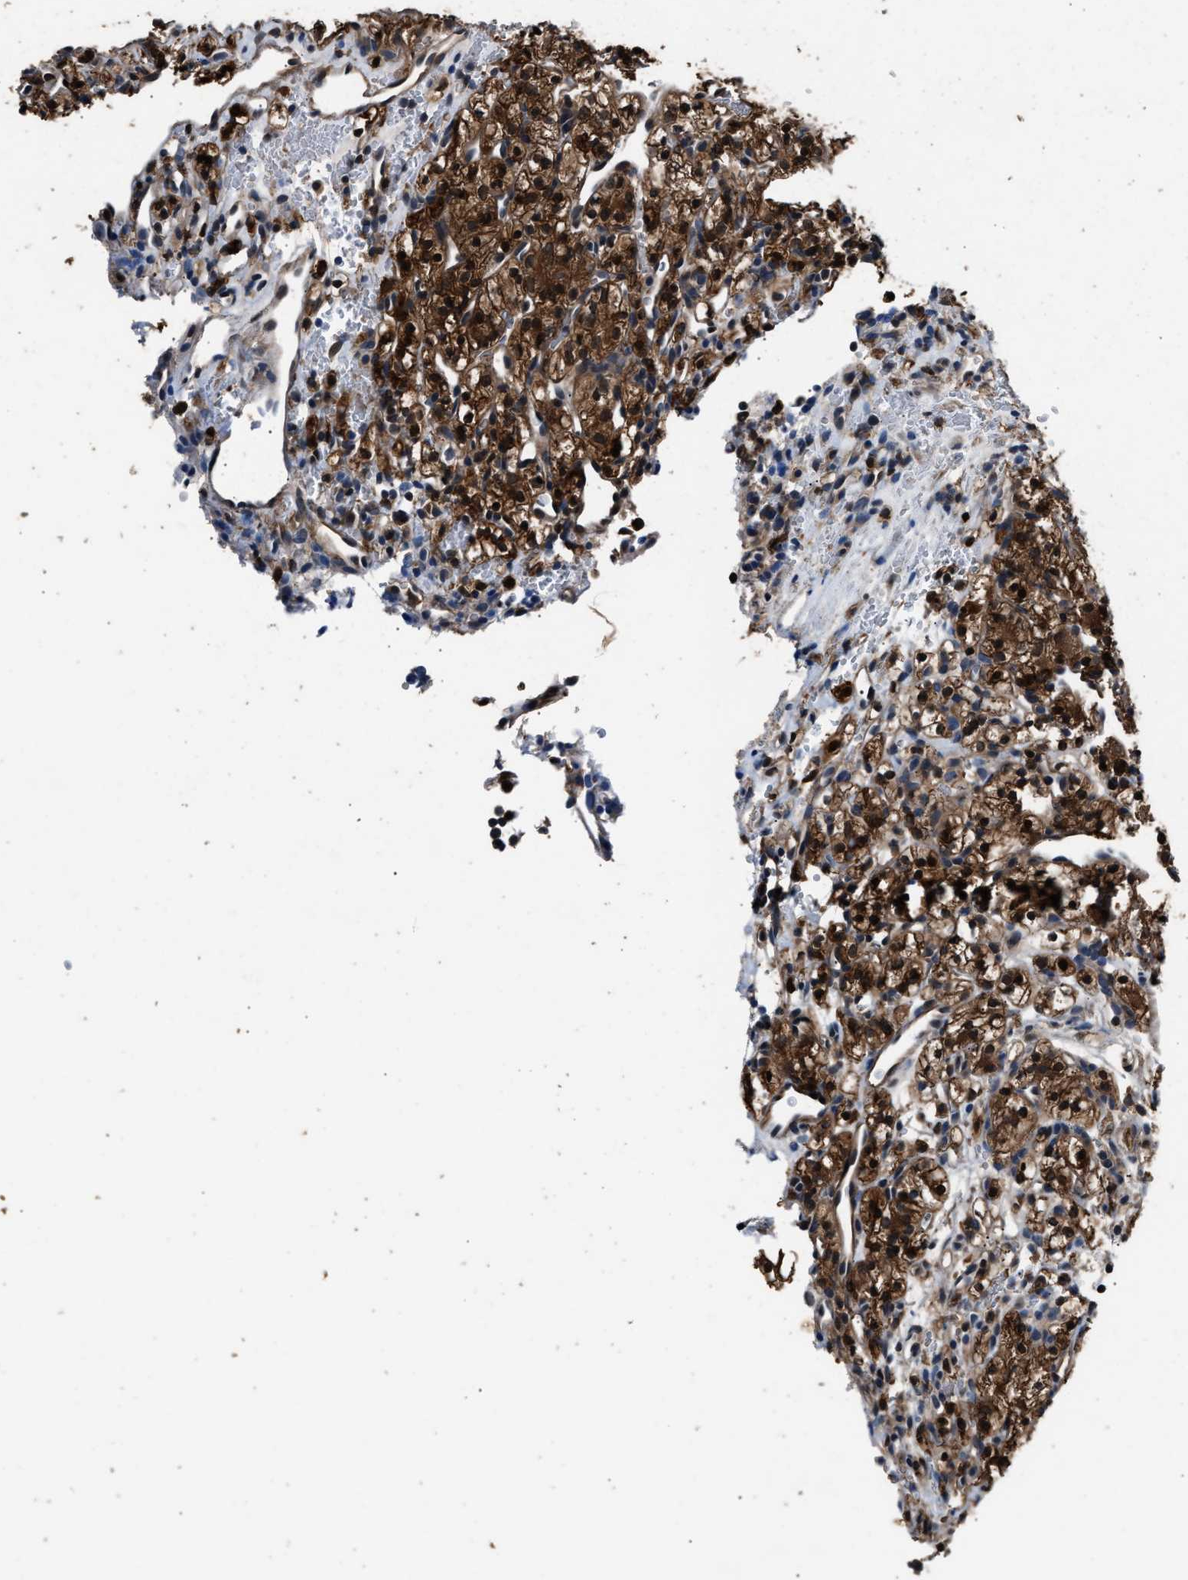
{"staining": {"intensity": "strong", "quantity": ">75%", "location": "cytoplasmic/membranous,nuclear"}, "tissue": "renal cancer", "cell_type": "Tumor cells", "image_type": "cancer", "snomed": [{"axis": "morphology", "description": "Adenocarcinoma, NOS"}, {"axis": "topography", "description": "Kidney"}], "caption": "Renal cancer (adenocarcinoma) stained for a protein shows strong cytoplasmic/membranous and nuclear positivity in tumor cells.", "gene": "GSTP1", "patient": {"sex": "female", "age": 57}}